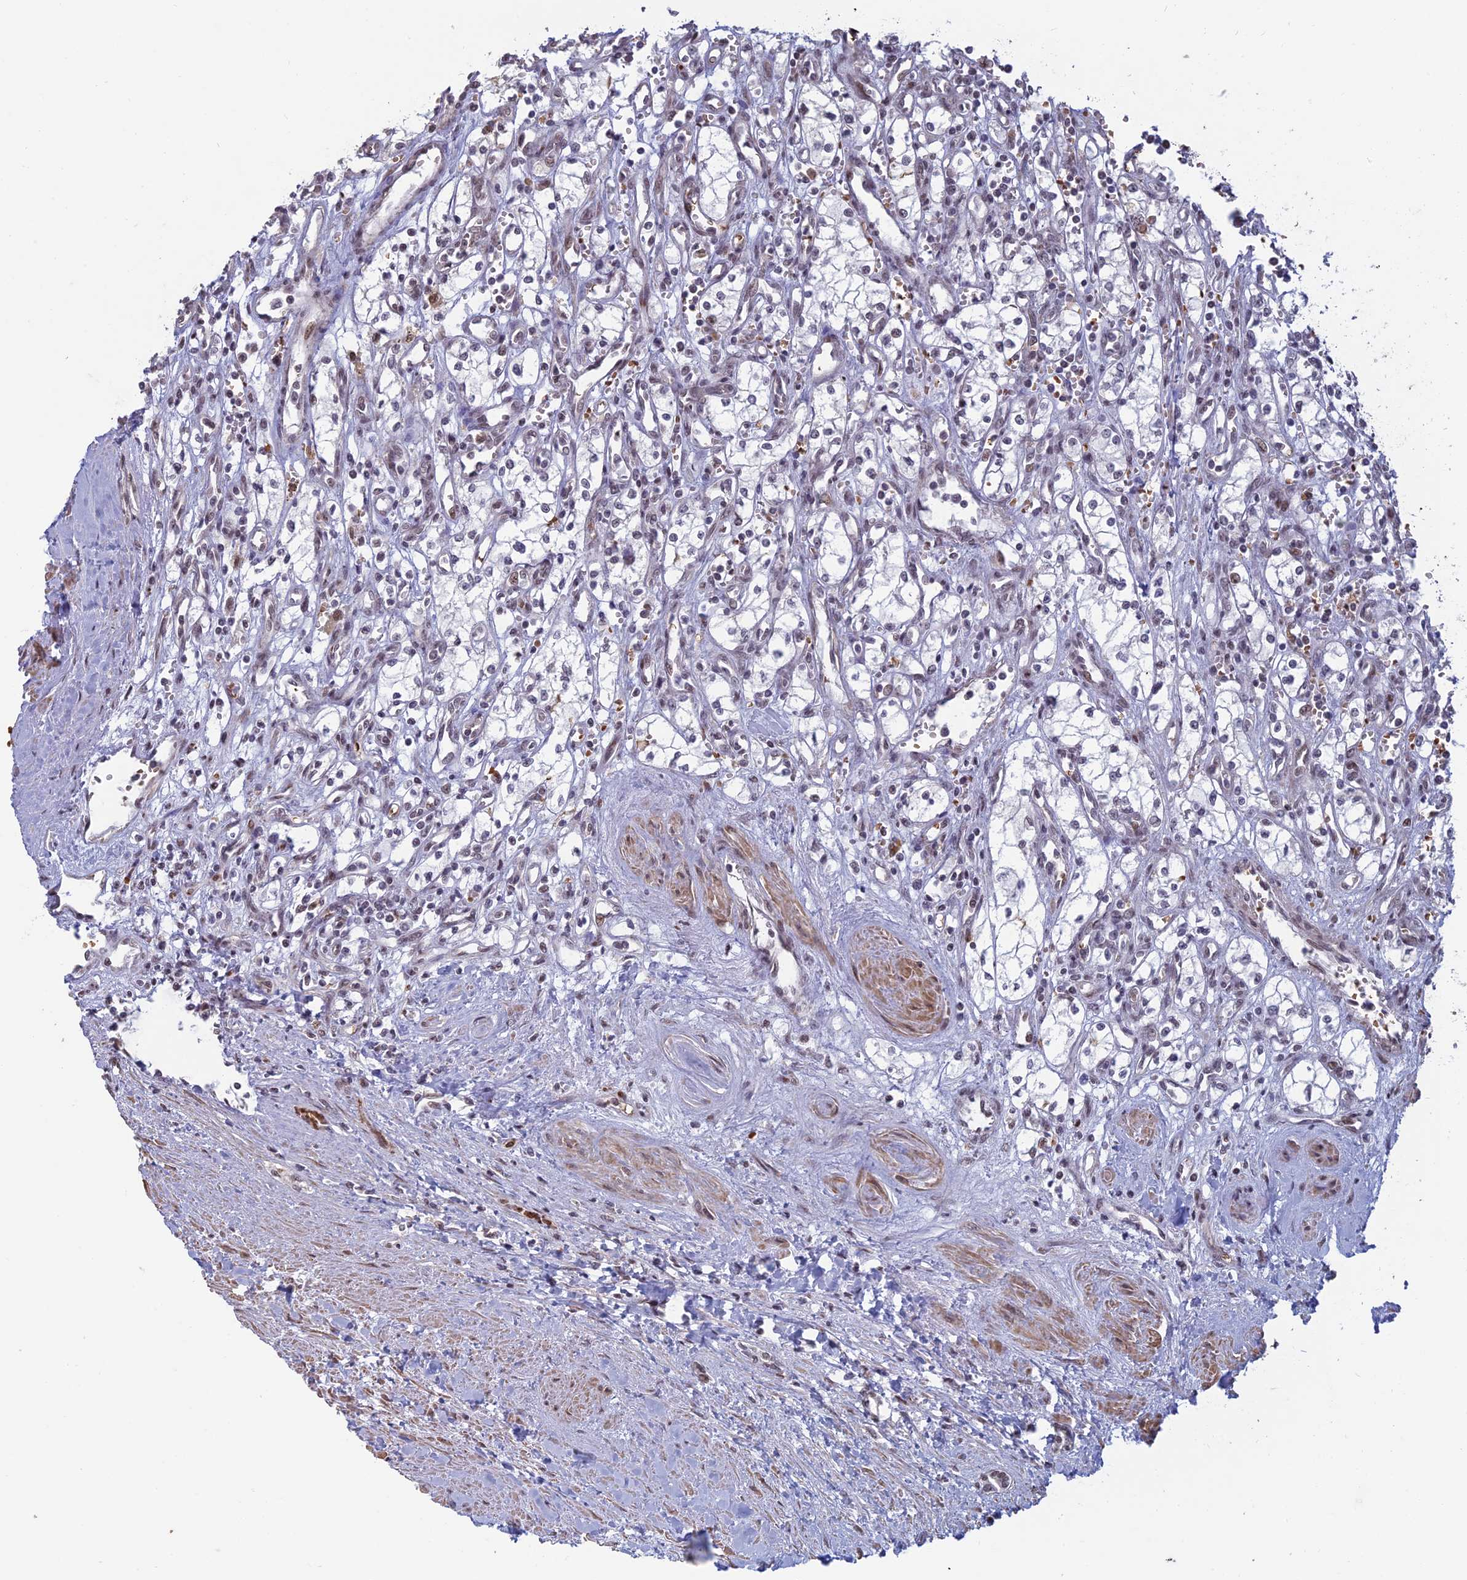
{"staining": {"intensity": "negative", "quantity": "none", "location": "none"}, "tissue": "renal cancer", "cell_type": "Tumor cells", "image_type": "cancer", "snomed": [{"axis": "morphology", "description": "Adenocarcinoma, NOS"}, {"axis": "topography", "description": "Kidney"}], "caption": "DAB immunohistochemical staining of renal cancer (adenocarcinoma) displays no significant positivity in tumor cells.", "gene": "MFAP1", "patient": {"sex": "male", "age": 59}}